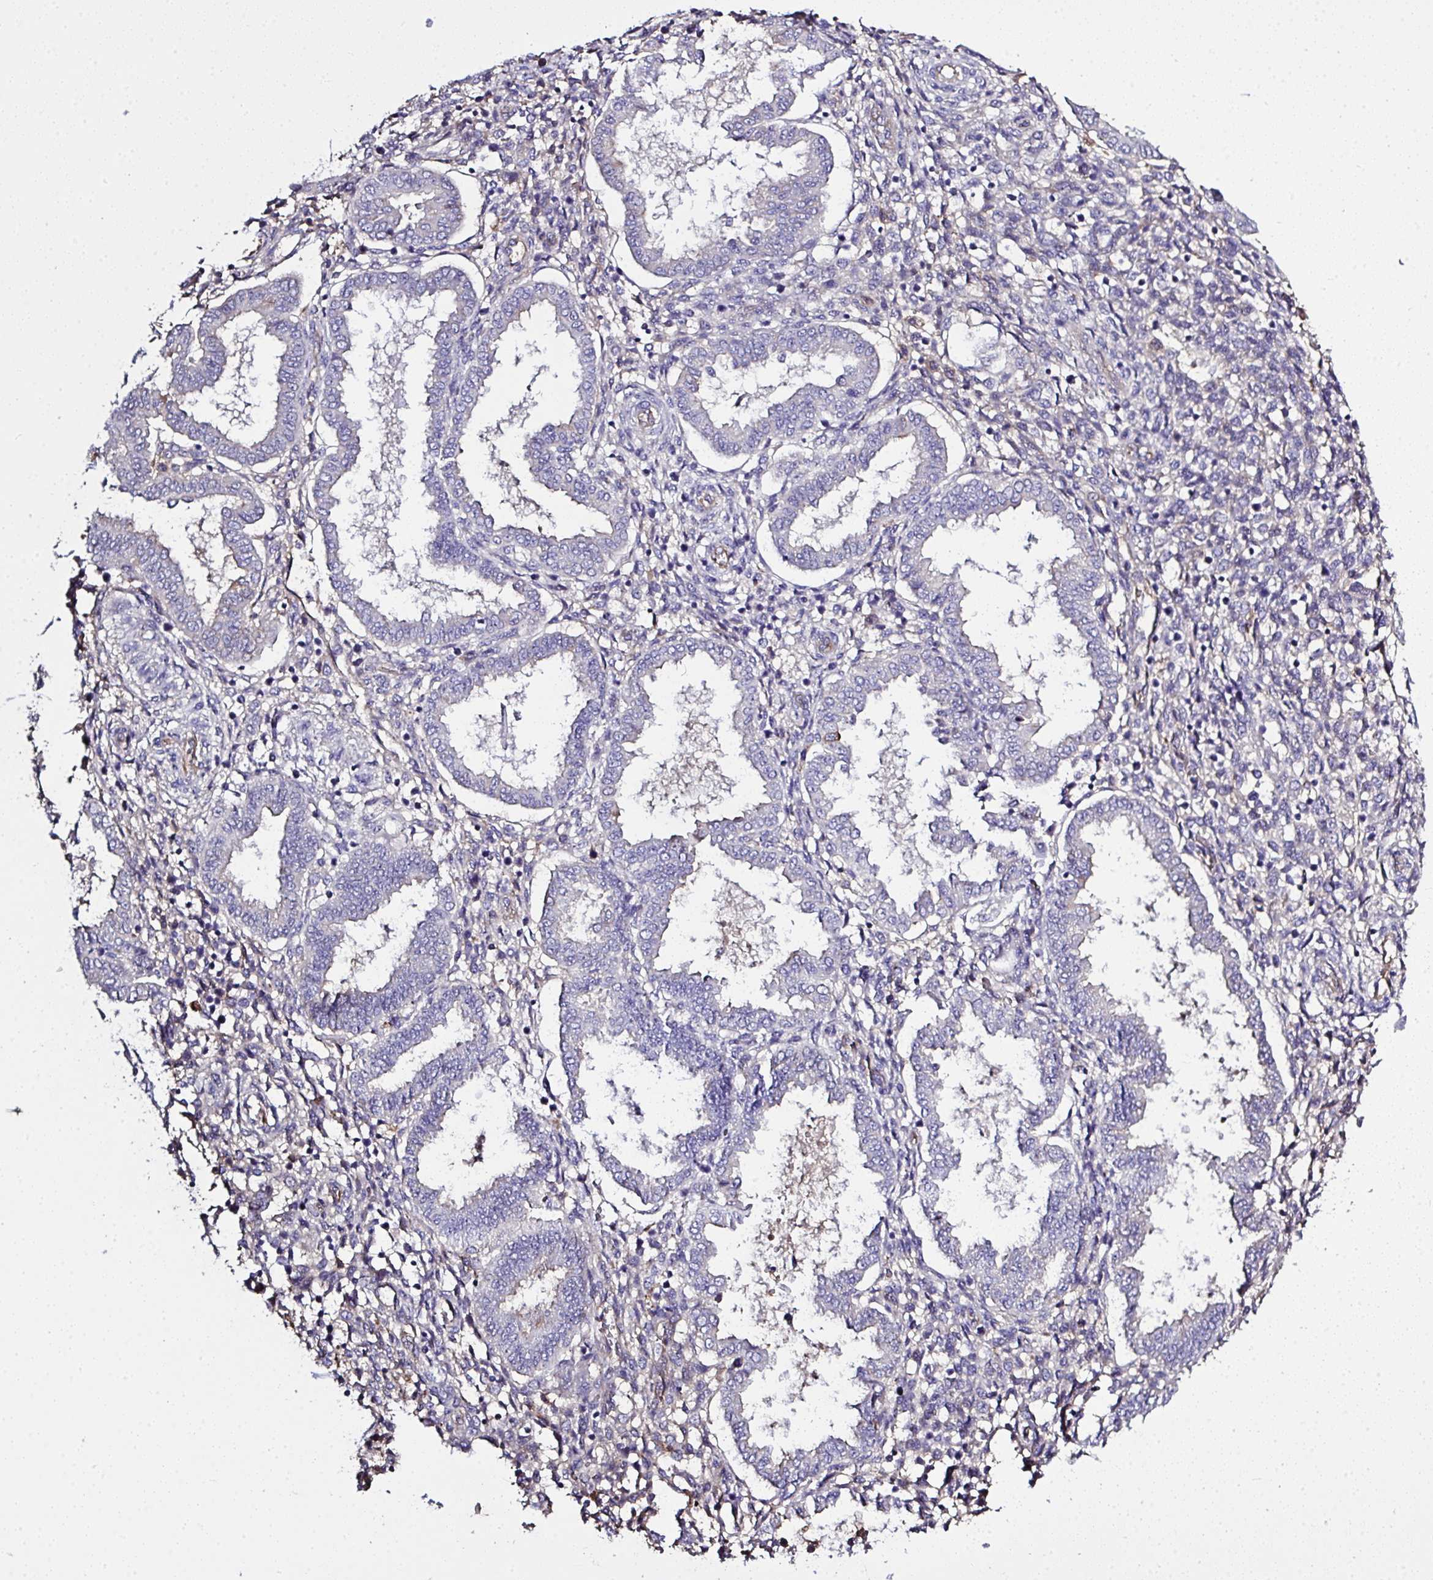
{"staining": {"intensity": "weak", "quantity": "<25%", "location": "cytoplasmic/membranous"}, "tissue": "endometrium", "cell_type": "Cells in endometrial stroma", "image_type": "normal", "snomed": [{"axis": "morphology", "description": "Normal tissue, NOS"}, {"axis": "topography", "description": "Endometrium"}], "caption": "Immunohistochemistry photomicrograph of normal endometrium: human endometrium stained with DAB (3,3'-diaminobenzidine) shows no significant protein positivity in cells in endometrial stroma. (DAB (3,3'-diaminobenzidine) immunohistochemistry, high magnification).", "gene": "ZNF813", "patient": {"sex": "female", "age": 24}}